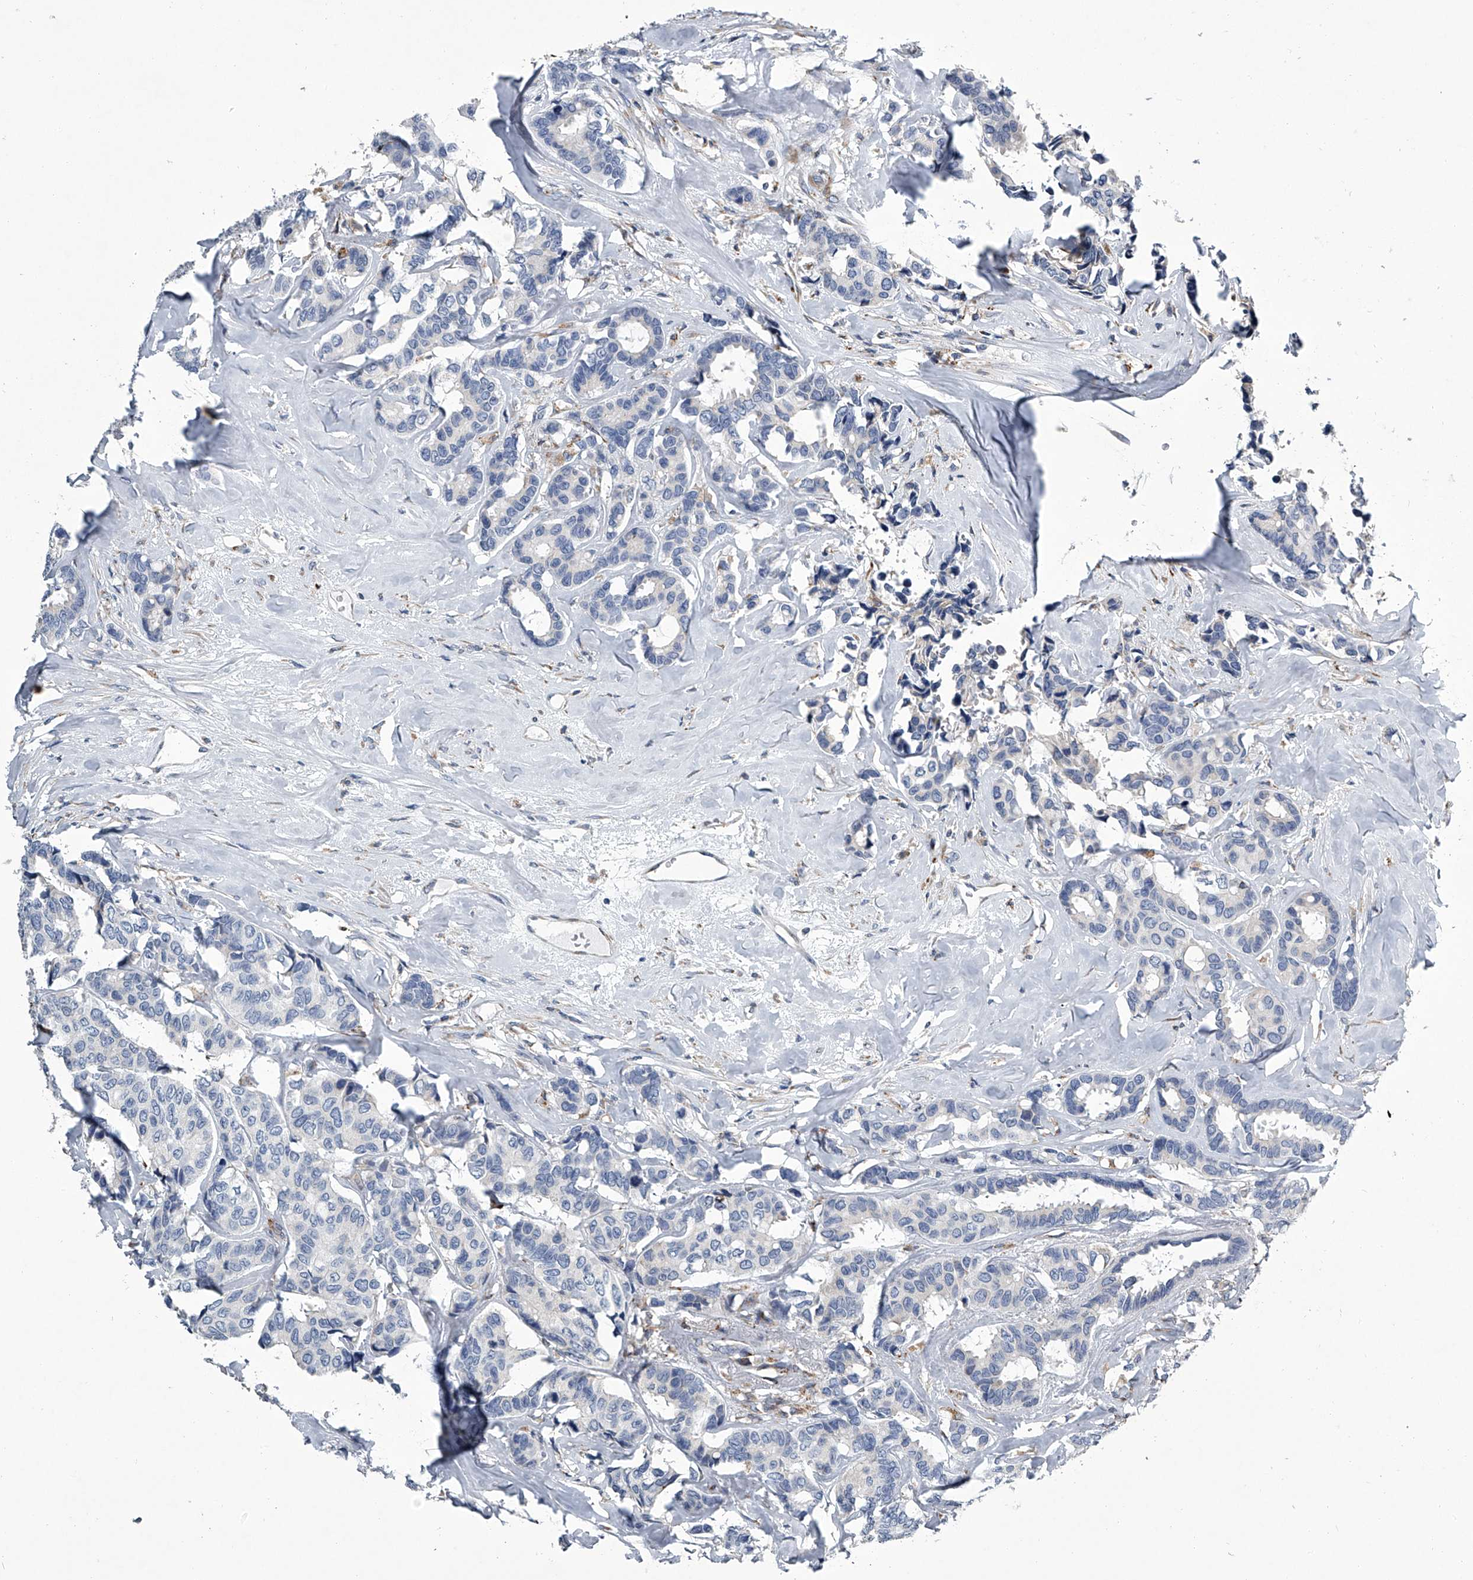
{"staining": {"intensity": "negative", "quantity": "none", "location": "none"}, "tissue": "breast cancer", "cell_type": "Tumor cells", "image_type": "cancer", "snomed": [{"axis": "morphology", "description": "Duct carcinoma"}, {"axis": "topography", "description": "Breast"}], "caption": "Breast cancer stained for a protein using IHC displays no positivity tumor cells.", "gene": "TMEM63C", "patient": {"sex": "female", "age": 87}}